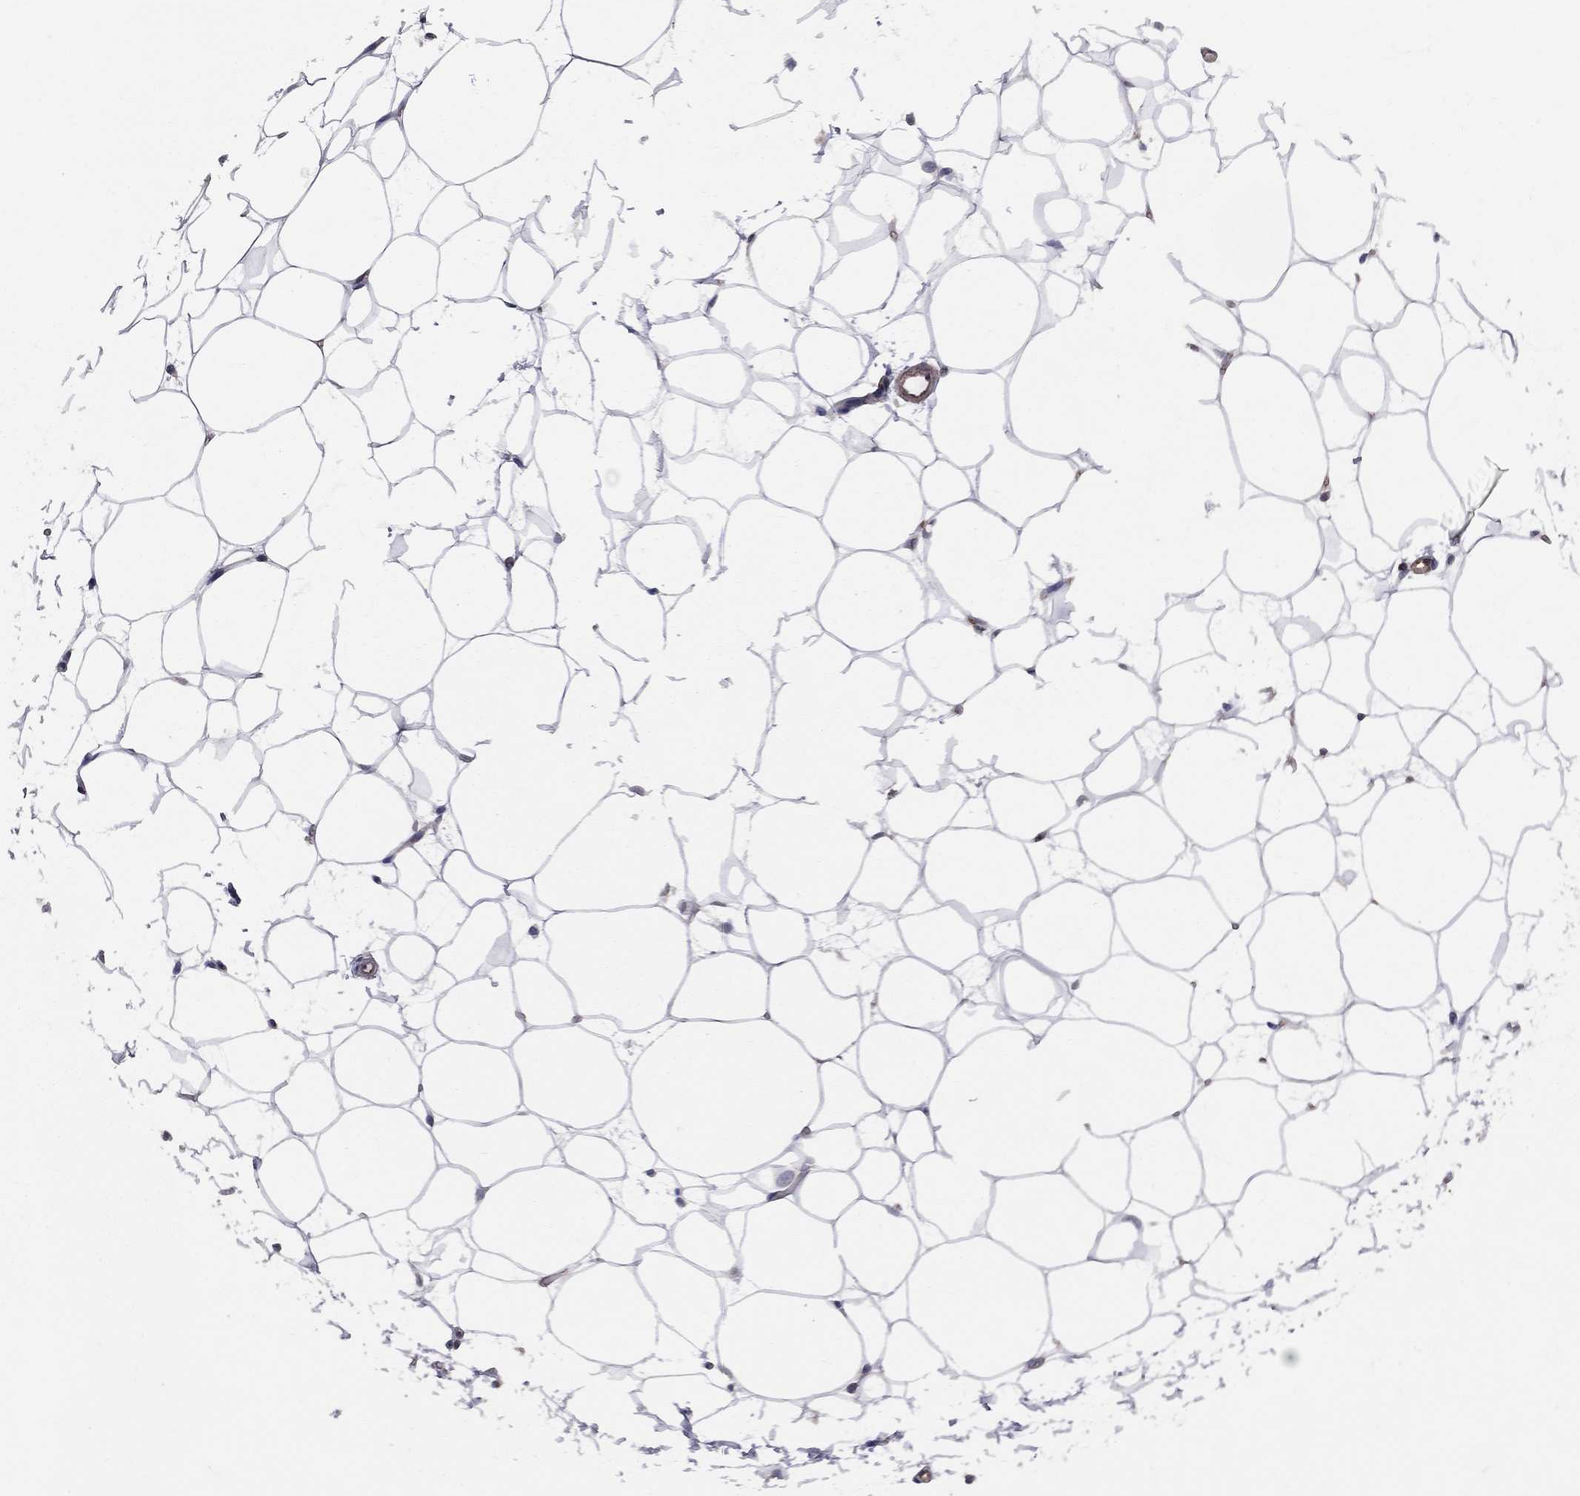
{"staining": {"intensity": "negative", "quantity": "none", "location": "none"}, "tissue": "breast", "cell_type": "Adipocytes", "image_type": "normal", "snomed": [{"axis": "morphology", "description": "Normal tissue, NOS"}, {"axis": "topography", "description": "Breast"}], "caption": "This histopathology image is of normal breast stained with immunohistochemistry (IHC) to label a protein in brown with the nuclei are counter-stained blue. There is no staining in adipocytes.", "gene": "BICDL2", "patient": {"sex": "female", "age": 37}}